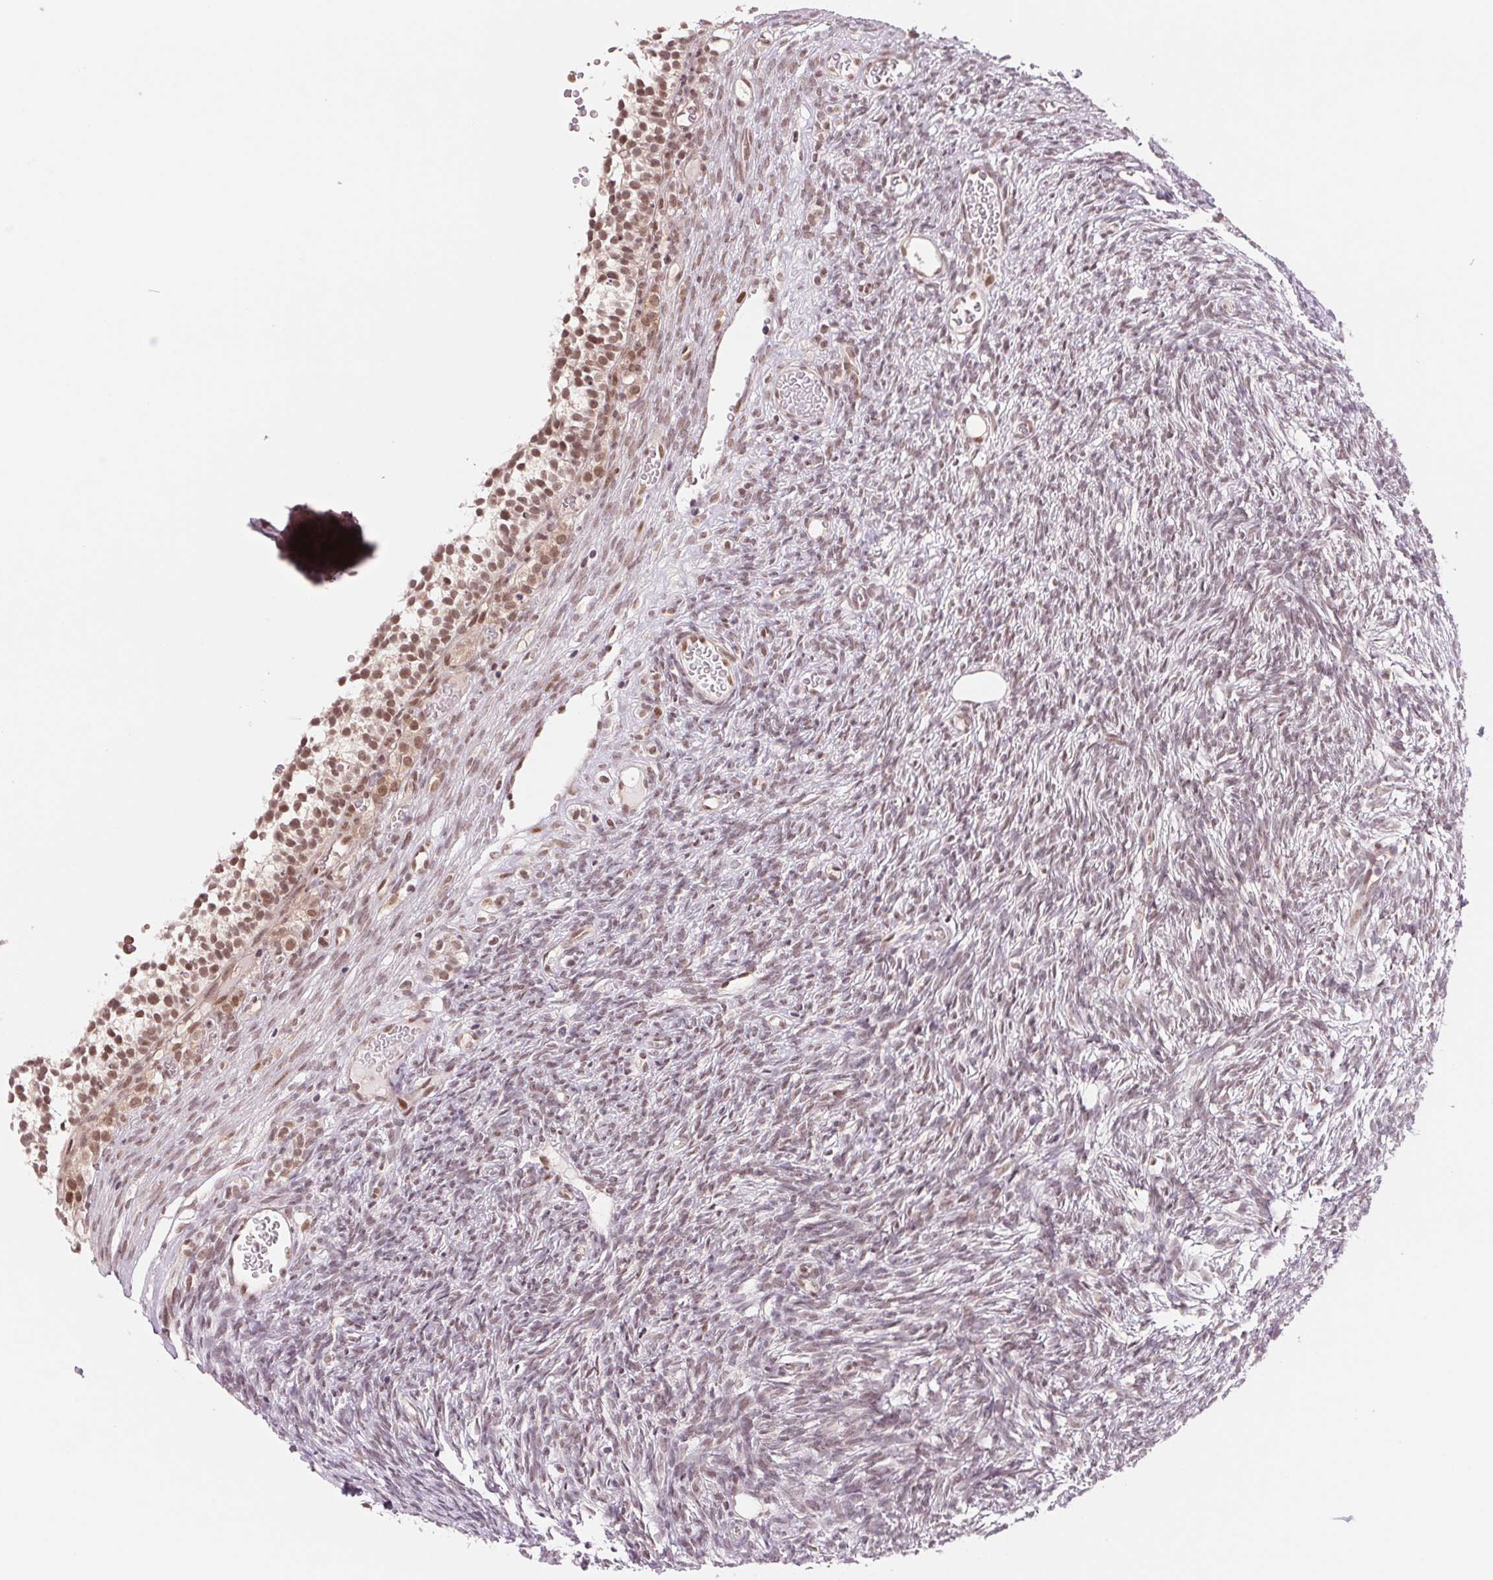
{"staining": {"intensity": "moderate", "quantity": ">75%", "location": "nuclear"}, "tissue": "ovary", "cell_type": "Follicle cells", "image_type": "normal", "snomed": [{"axis": "morphology", "description": "Normal tissue, NOS"}, {"axis": "topography", "description": "Ovary"}], "caption": "Protein staining of normal ovary displays moderate nuclear expression in about >75% of follicle cells.", "gene": "DNAJB6", "patient": {"sex": "female", "age": 34}}